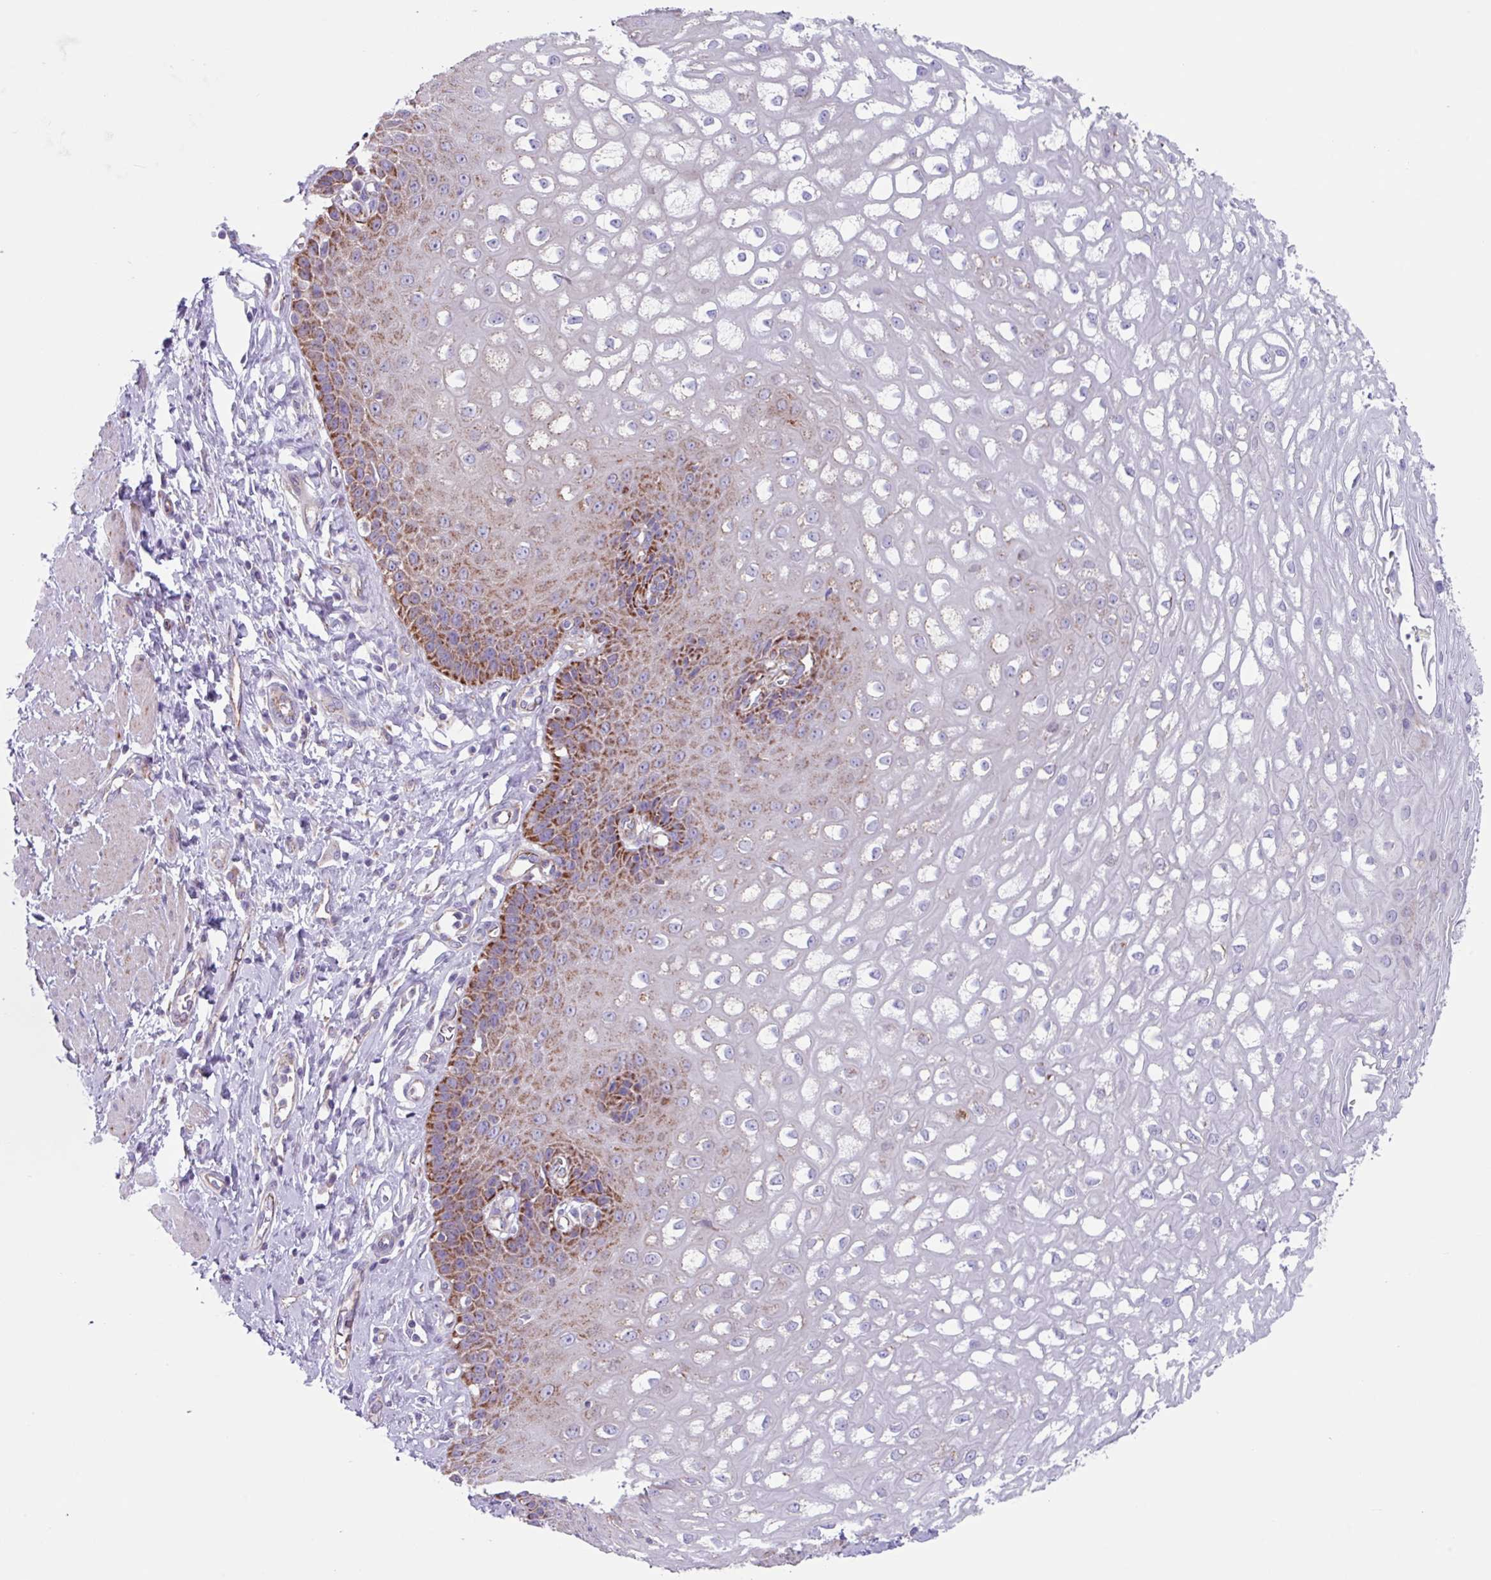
{"staining": {"intensity": "strong", "quantity": "25%-75%", "location": "cytoplasmic/membranous"}, "tissue": "esophagus", "cell_type": "Squamous epithelial cells", "image_type": "normal", "snomed": [{"axis": "morphology", "description": "Normal tissue, NOS"}, {"axis": "topography", "description": "Esophagus"}], "caption": "This image exhibits IHC staining of unremarkable human esophagus, with high strong cytoplasmic/membranous staining in approximately 25%-75% of squamous epithelial cells.", "gene": "OTULIN", "patient": {"sex": "male", "age": 67}}